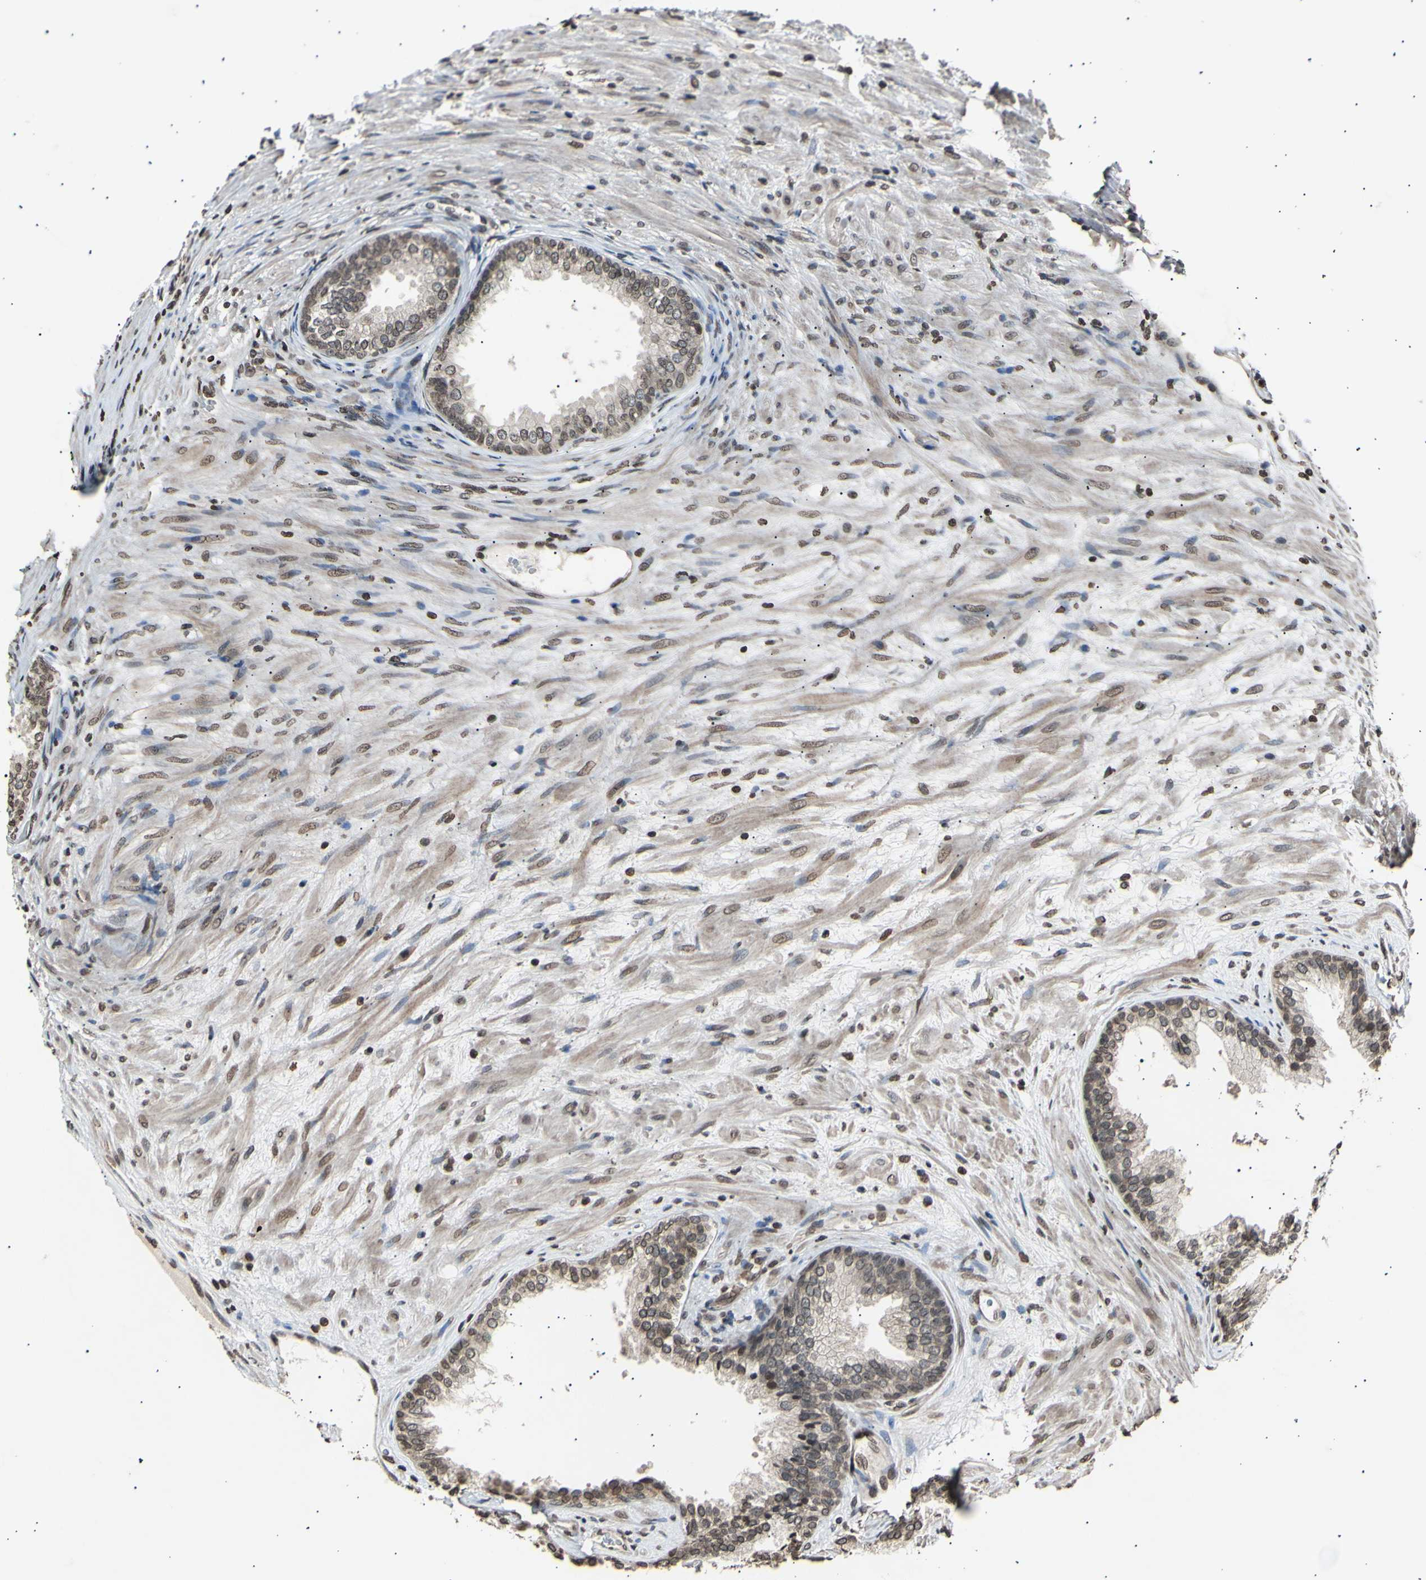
{"staining": {"intensity": "moderate", "quantity": ">75%", "location": "cytoplasmic/membranous,nuclear"}, "tissue": "prostate", "cell_type": "Glandular cells", "image_type": "normal", "snomed": [{"axis": "morphology", "description": "Normal tissue, NOS"}, {"axis": "topography", "description": "Prostate"}], "caption": "Prostate stained with a brown dye shows moderate cytoplasmic/membranous,nuclear positive expression in approximately >75% of glandular cells.", "gene": "ANAPC7", "patient": {"sex": "male", "age": 76}}